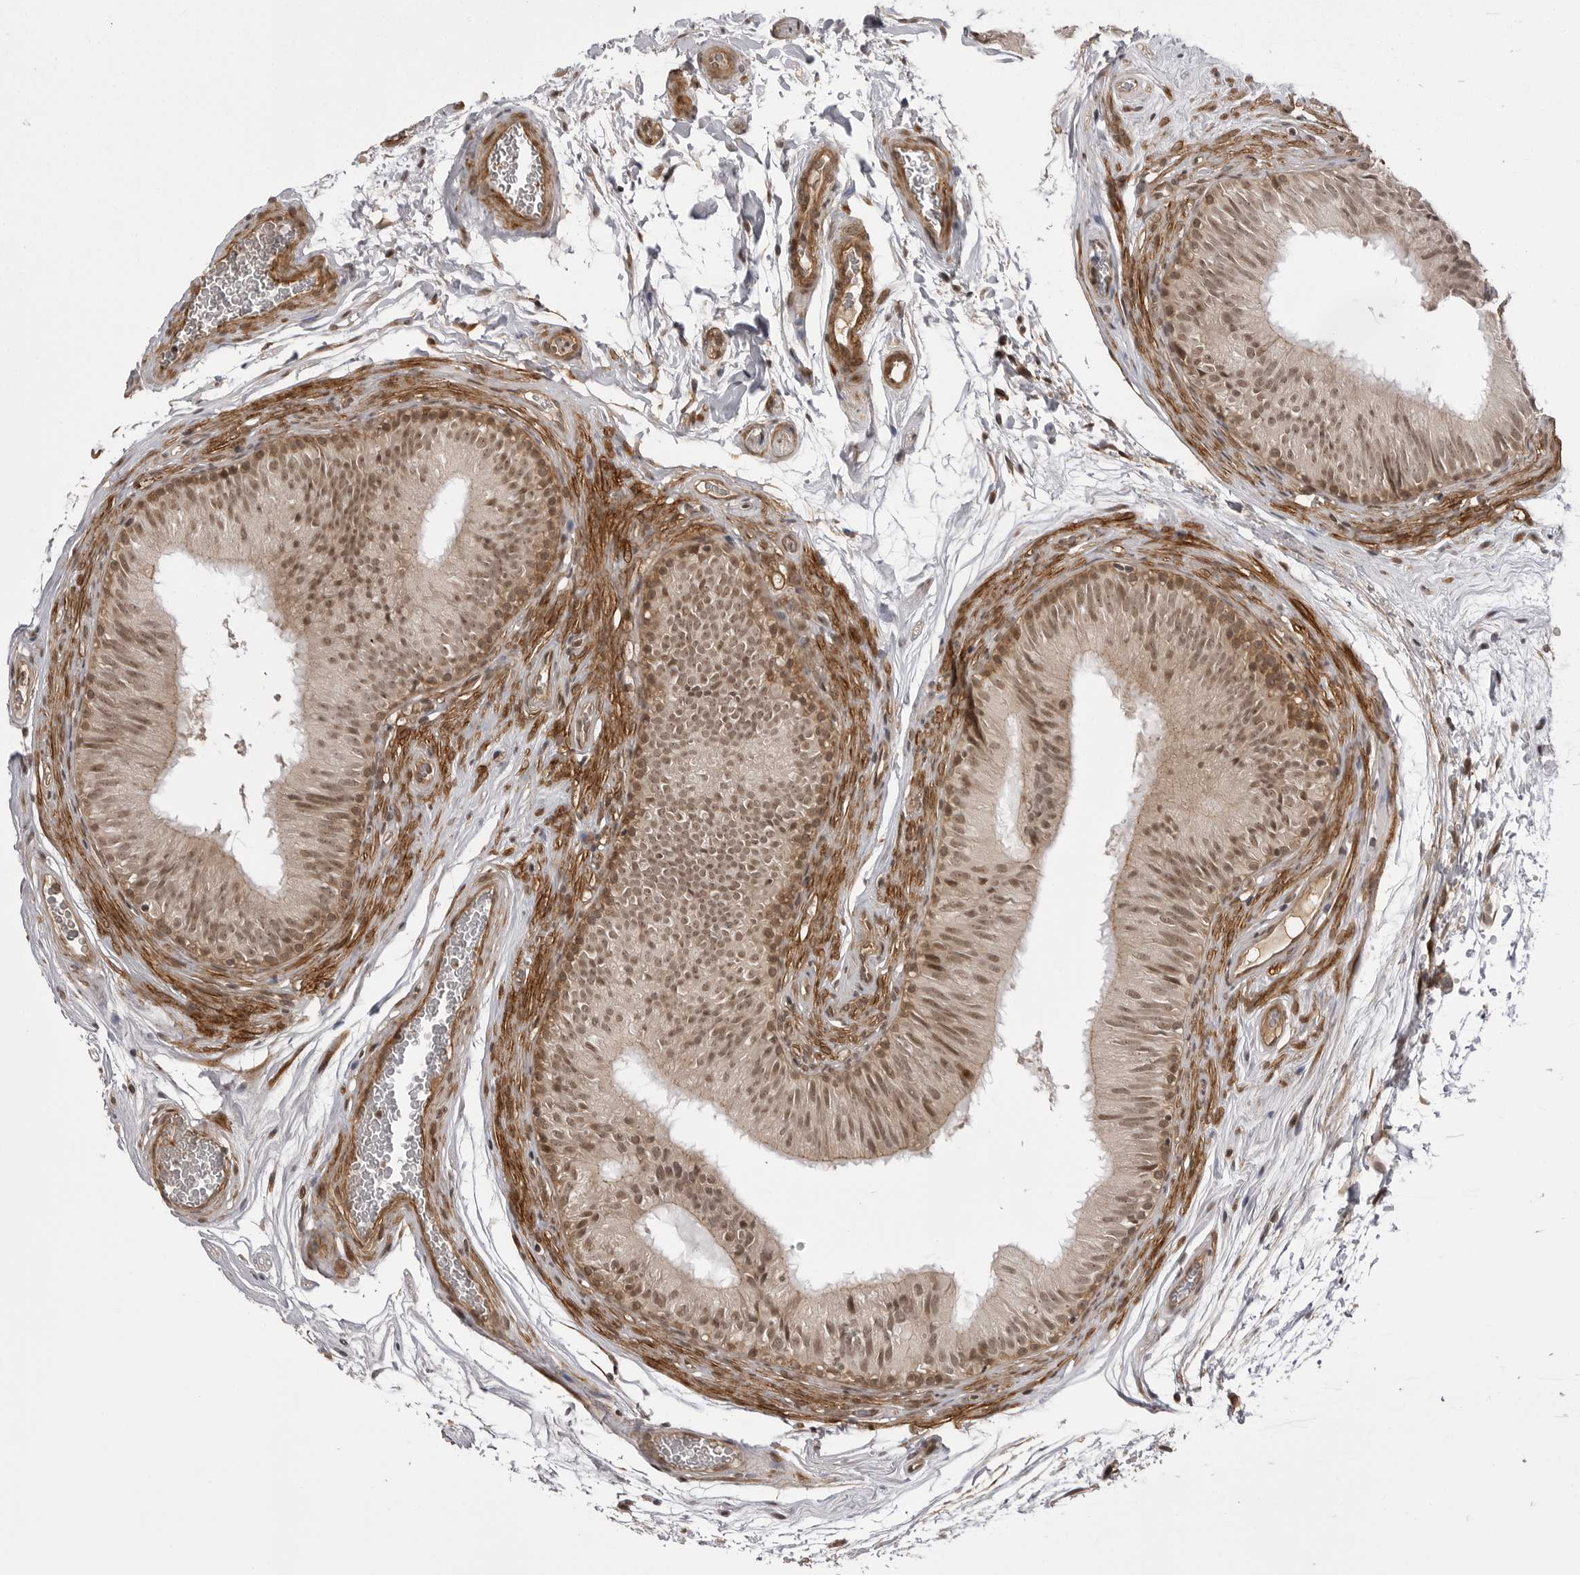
{"staining": {"intensity": "moderate", "quantity": ">75%", "location": "cytoplasmic/membranous,nuclear"}, "tissue": "epididymis", "cell_type": "Glandular cells", "image_type": "normal", "snomed": [{"axis": "morphology", "description": "Normal tissue, NOS"}, {"axis": "topography", "description": "Epididymis"}], "caption": "Immunohistochemistry (IHC) micrograph of unremarkable human epididymis stained for a protein (brown), which displays medium levels of moderate cytoplasmic/membranous,nuclear staining in approximately >75% of glandular cells.", "gene": "SORBS1", "patient": {"sex": "male", "age": 36}}